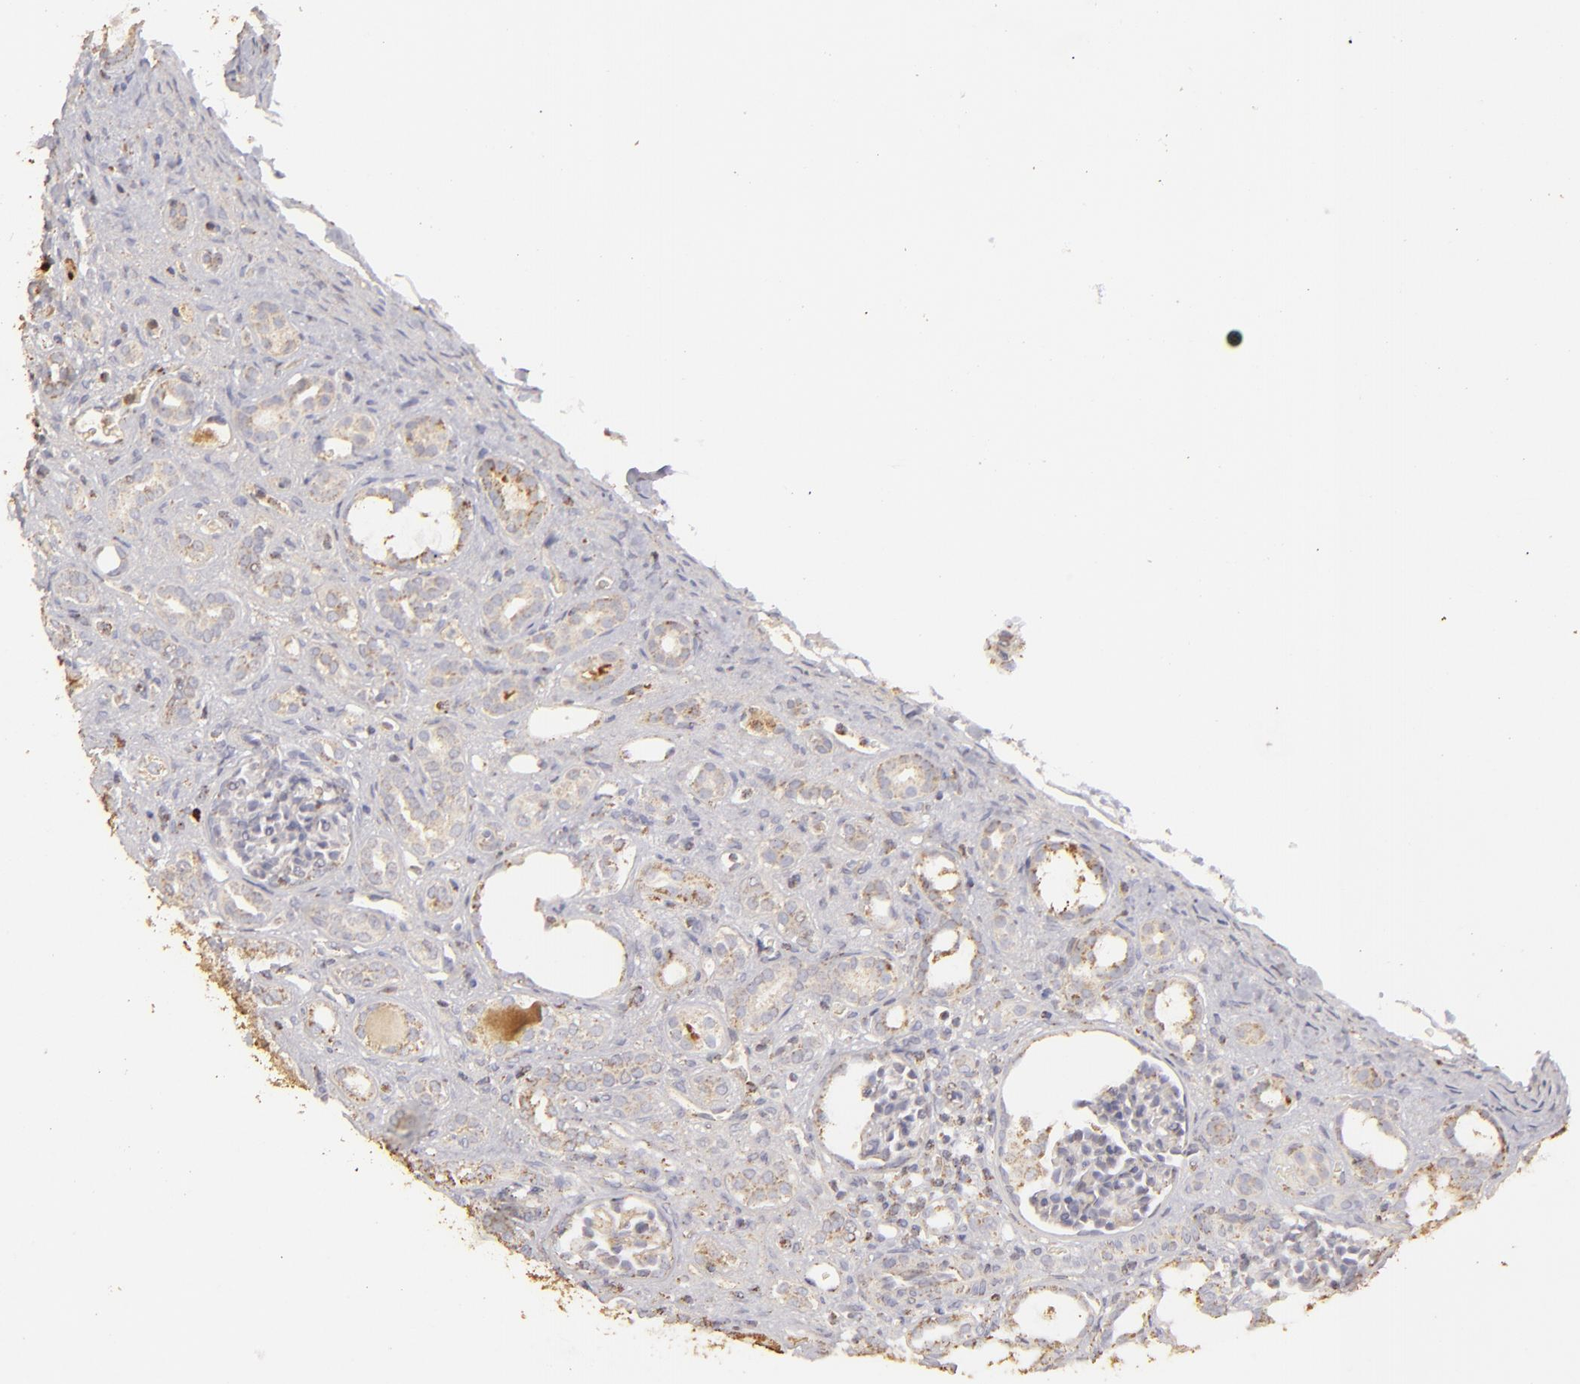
{"staining": {"intensity": "weak", "quantity": "25%-75%", "location": "cytoplasmic/membranous"}, "tissue": "kidney", "cell_type": "Cells in glomeruli", "image_type": "normal", "snomed": [{"axis": "morphology", "description": "Normal tissue, NOS"}, {"axis": "topography", "description": "Kidney"}], "caption": "Kidney was stained to show a protein in brown. There is low levels of weak cytoplasmic/membranous expression in about 25%-75% of cells in glomeruli. (DAB (3,3'-diaminobenzidine) = brown stain, brightfield microscopy at high magnification).", "gene": "CFB", "patient": {"sex": "male", "age": 7}}